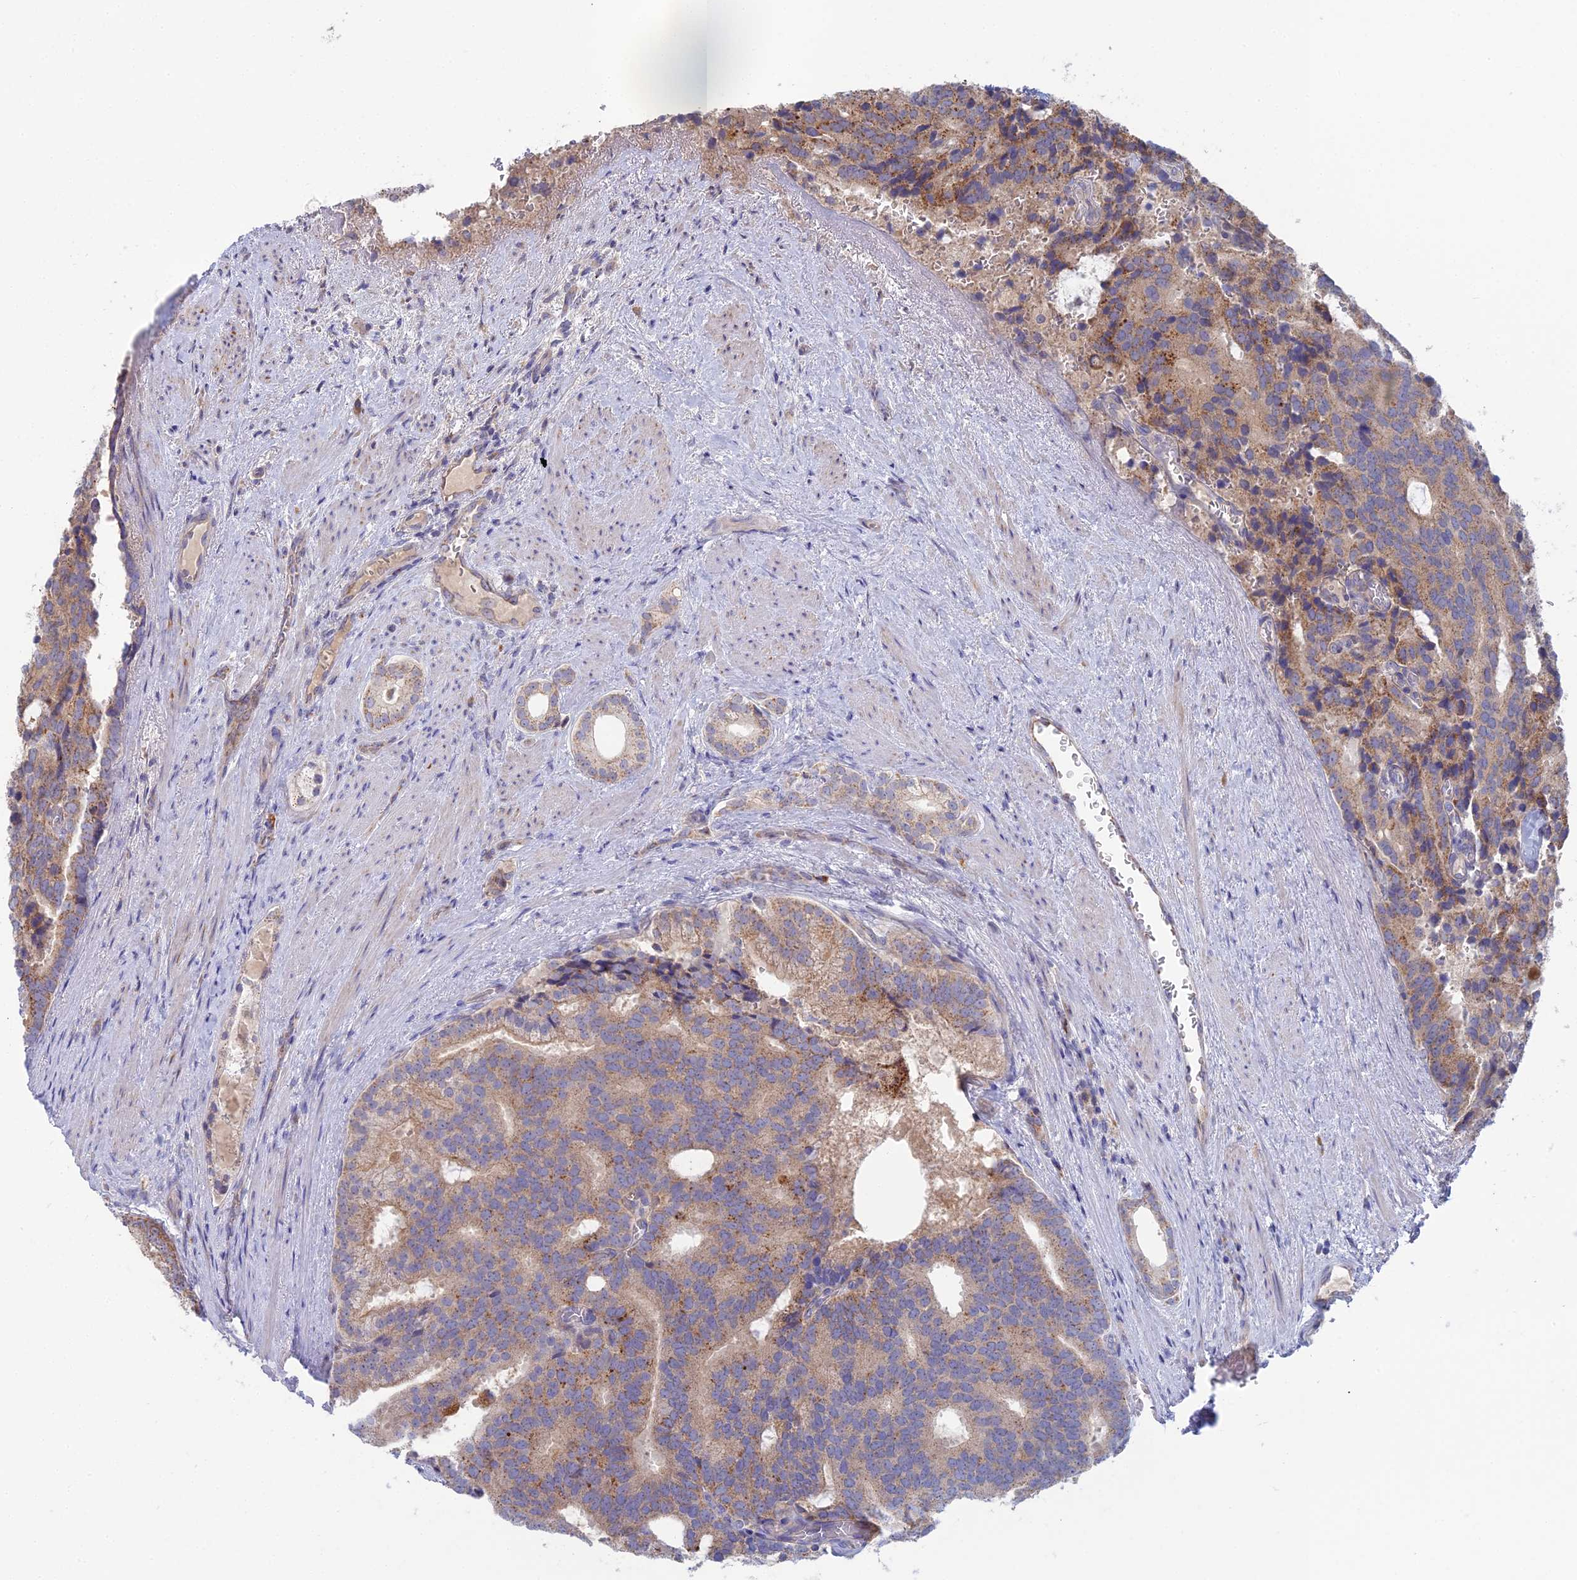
{"staining": {"intensity": "moderate", "quantity": "<25%", "location": "cytoplasmic/membranous"}, "tissue": "prostate cancer", "cell_type": "Tumor cells", "image_type": "cancer", "snomed": [{"axis": "morphology", "description": "Adenocarcinoma, Low grade"}, {"axis": "topography", "description": "Prostate"}], "caption": "About <25% of tumor cells in prostate adenocarcinoma (low-grade) demonstrate moderate cytoplasmic/membranous protein staining as visualized by brown immunohistochemical staining.", "gene": "ARL16", "patient": {"sex": "male", "age": 71}}